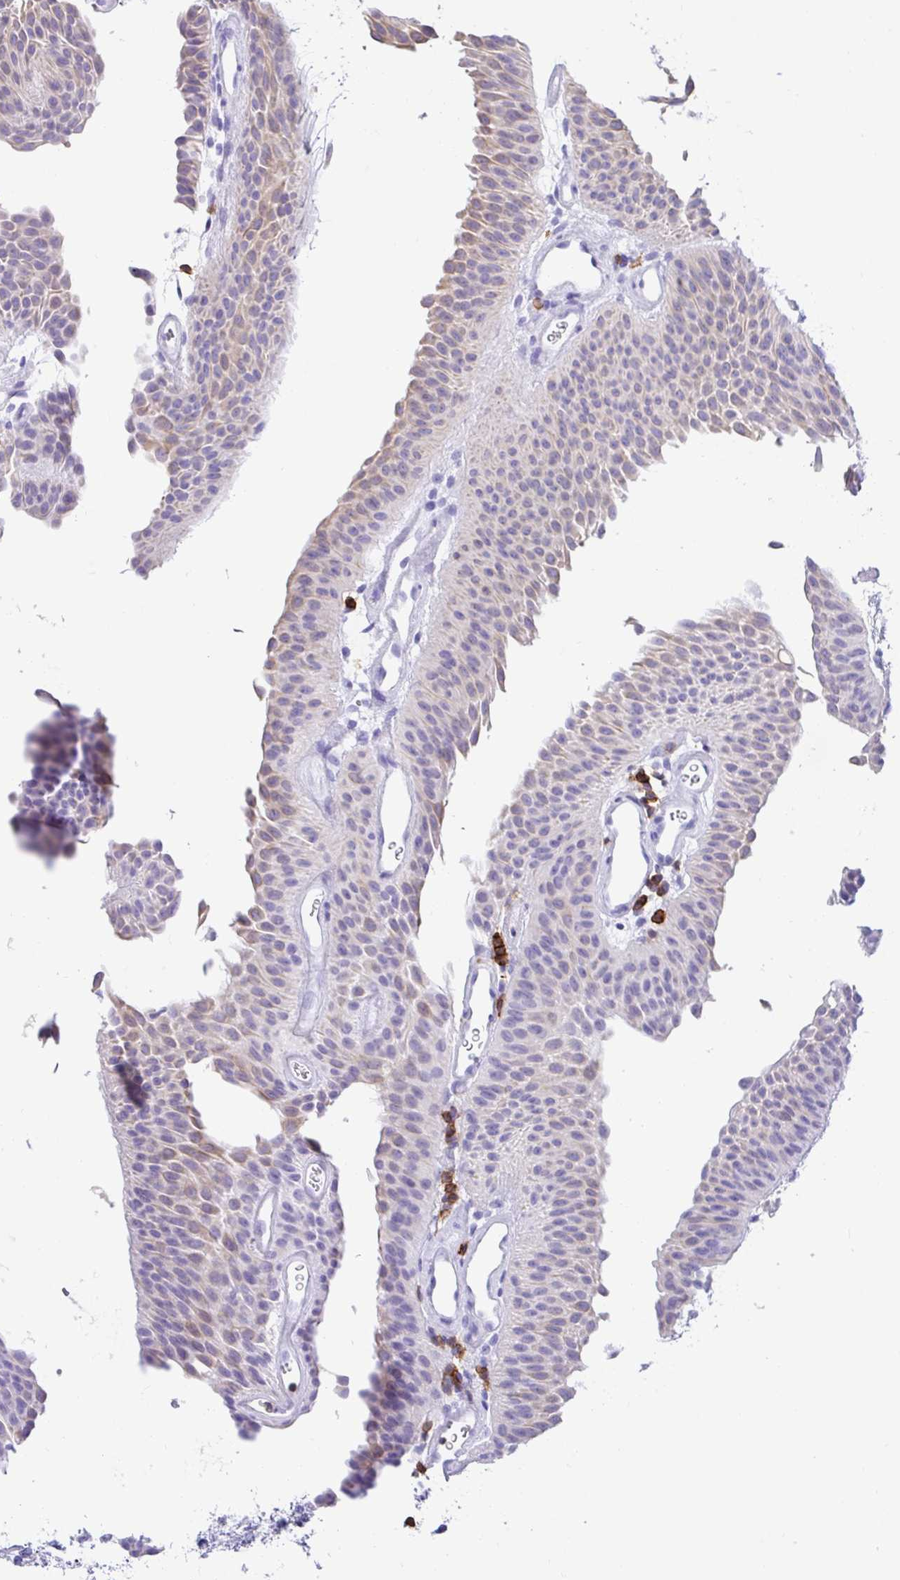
{"staining": {"intensity": "weak", "quantity": "25%-75%", "location": "cytoplasmic/membranous"}, "tissue": "urothelial cancer", "cell_type": "Tumor cells", "image_type": "cancer", "snomed": [{"axis": "morphology", "description": "Urothelial carcinoma, Low grade"}, {"axis": "topography", "description": "Urinary bladder"}], "caption": "There is low levels of weak cytoplasmic/membranous positivity in tumor cells of low-grade urothelial carcinoma, as demonstrated by immunohistochemical staining (brown color).", "gene": "CD5", "patient": {"sex": "female", "age": 60}}